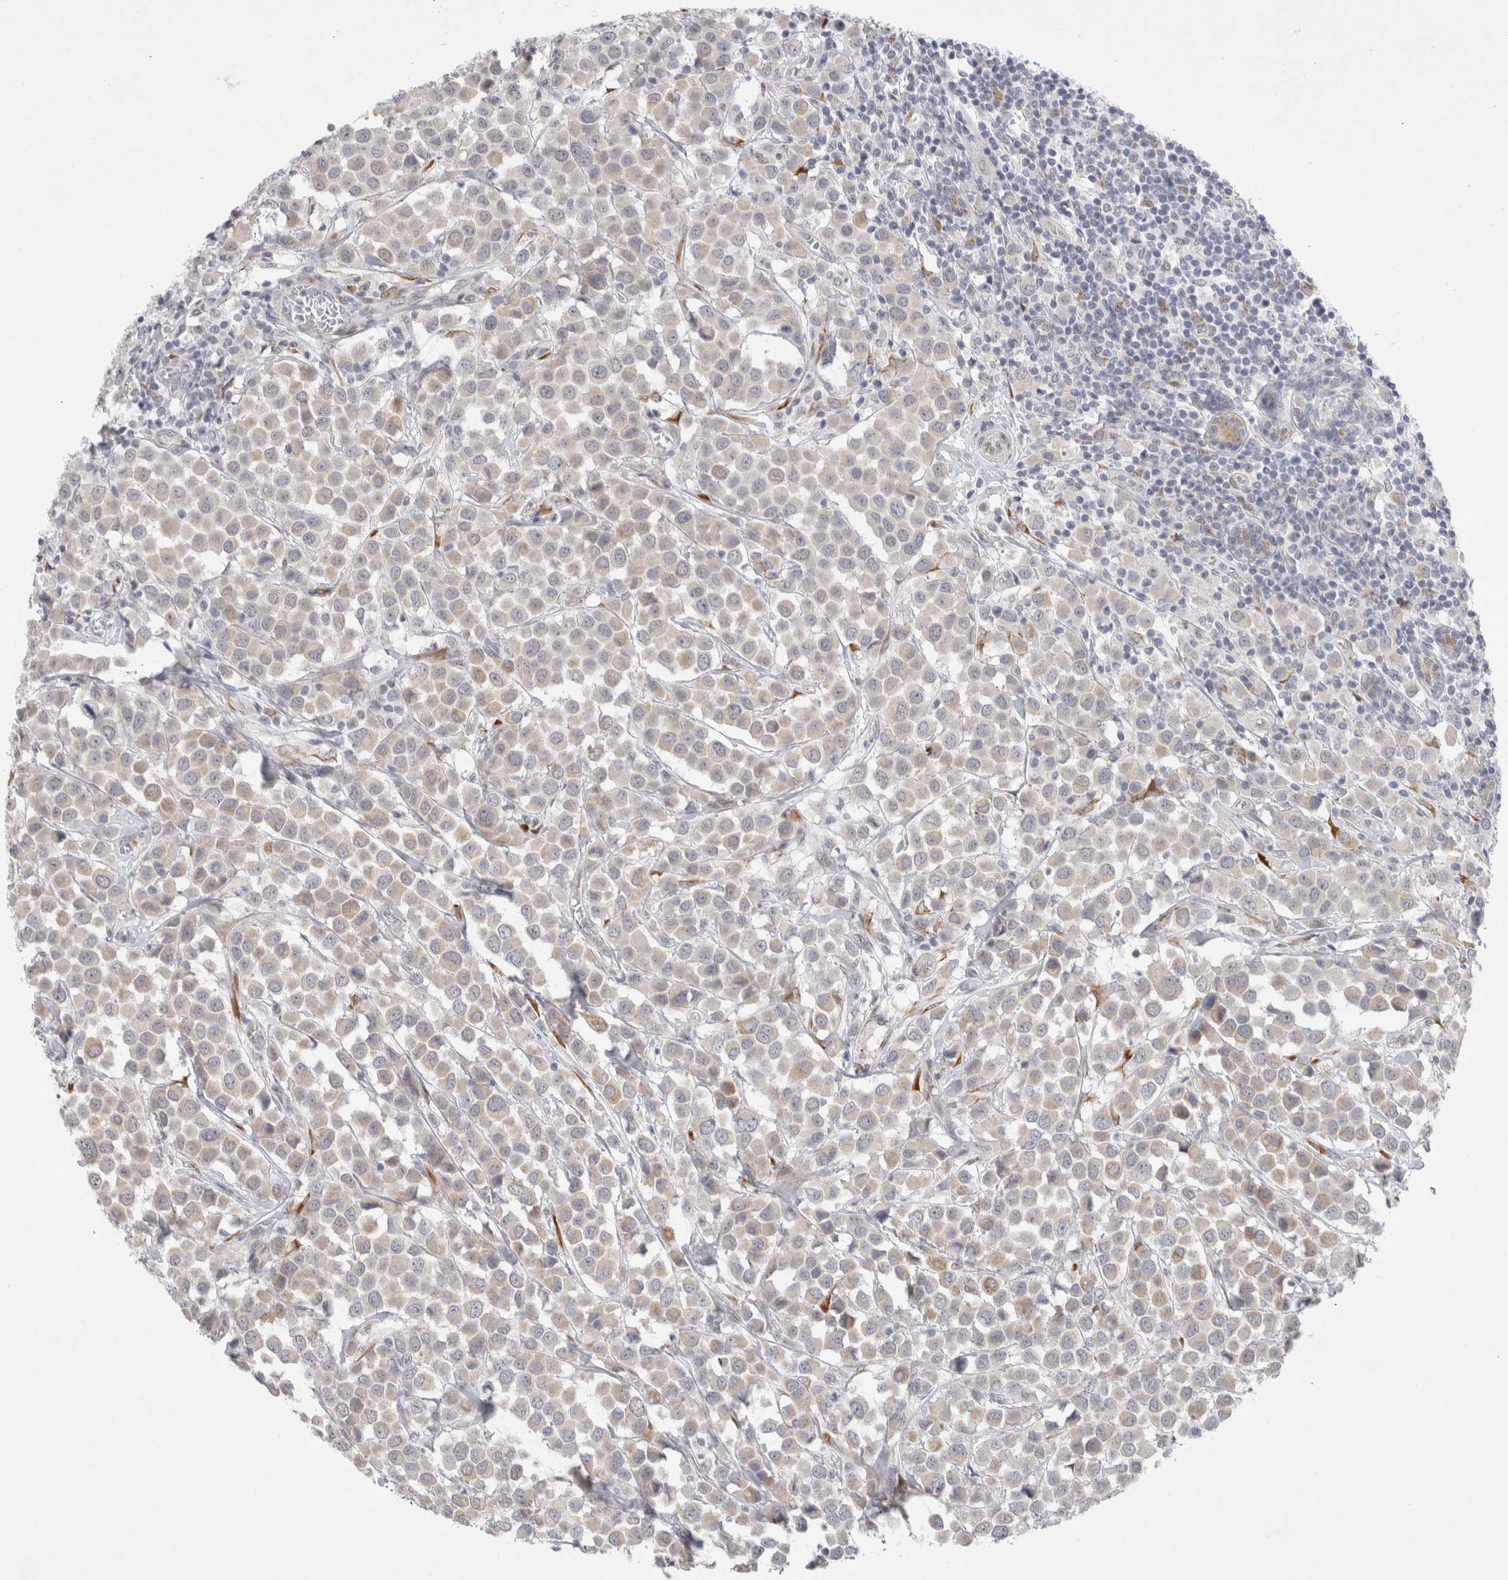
{"staining": {"intensity": "weak", "quantity": "25%-75%", "location": "cytoplasmic/membranous"}, "tissue": "breast cancer", "cell_type": "Tumor cells", "image_type": "cancer", "snomed": [{"axis": "morphology", "description": "Duct carcinoma"}, {"axis": "topography", "description": "Breast"}], "caption": "This image reveals breast intraductal carcinoma stained with IHC to label a protein in brown. The cytoplasmic/membranous of tumor cells show weak positivity for the protein. Nuclei are counter-stained blue.", "gene": "TRMT1L", "patient": {"sex": "female", "age": 61}}